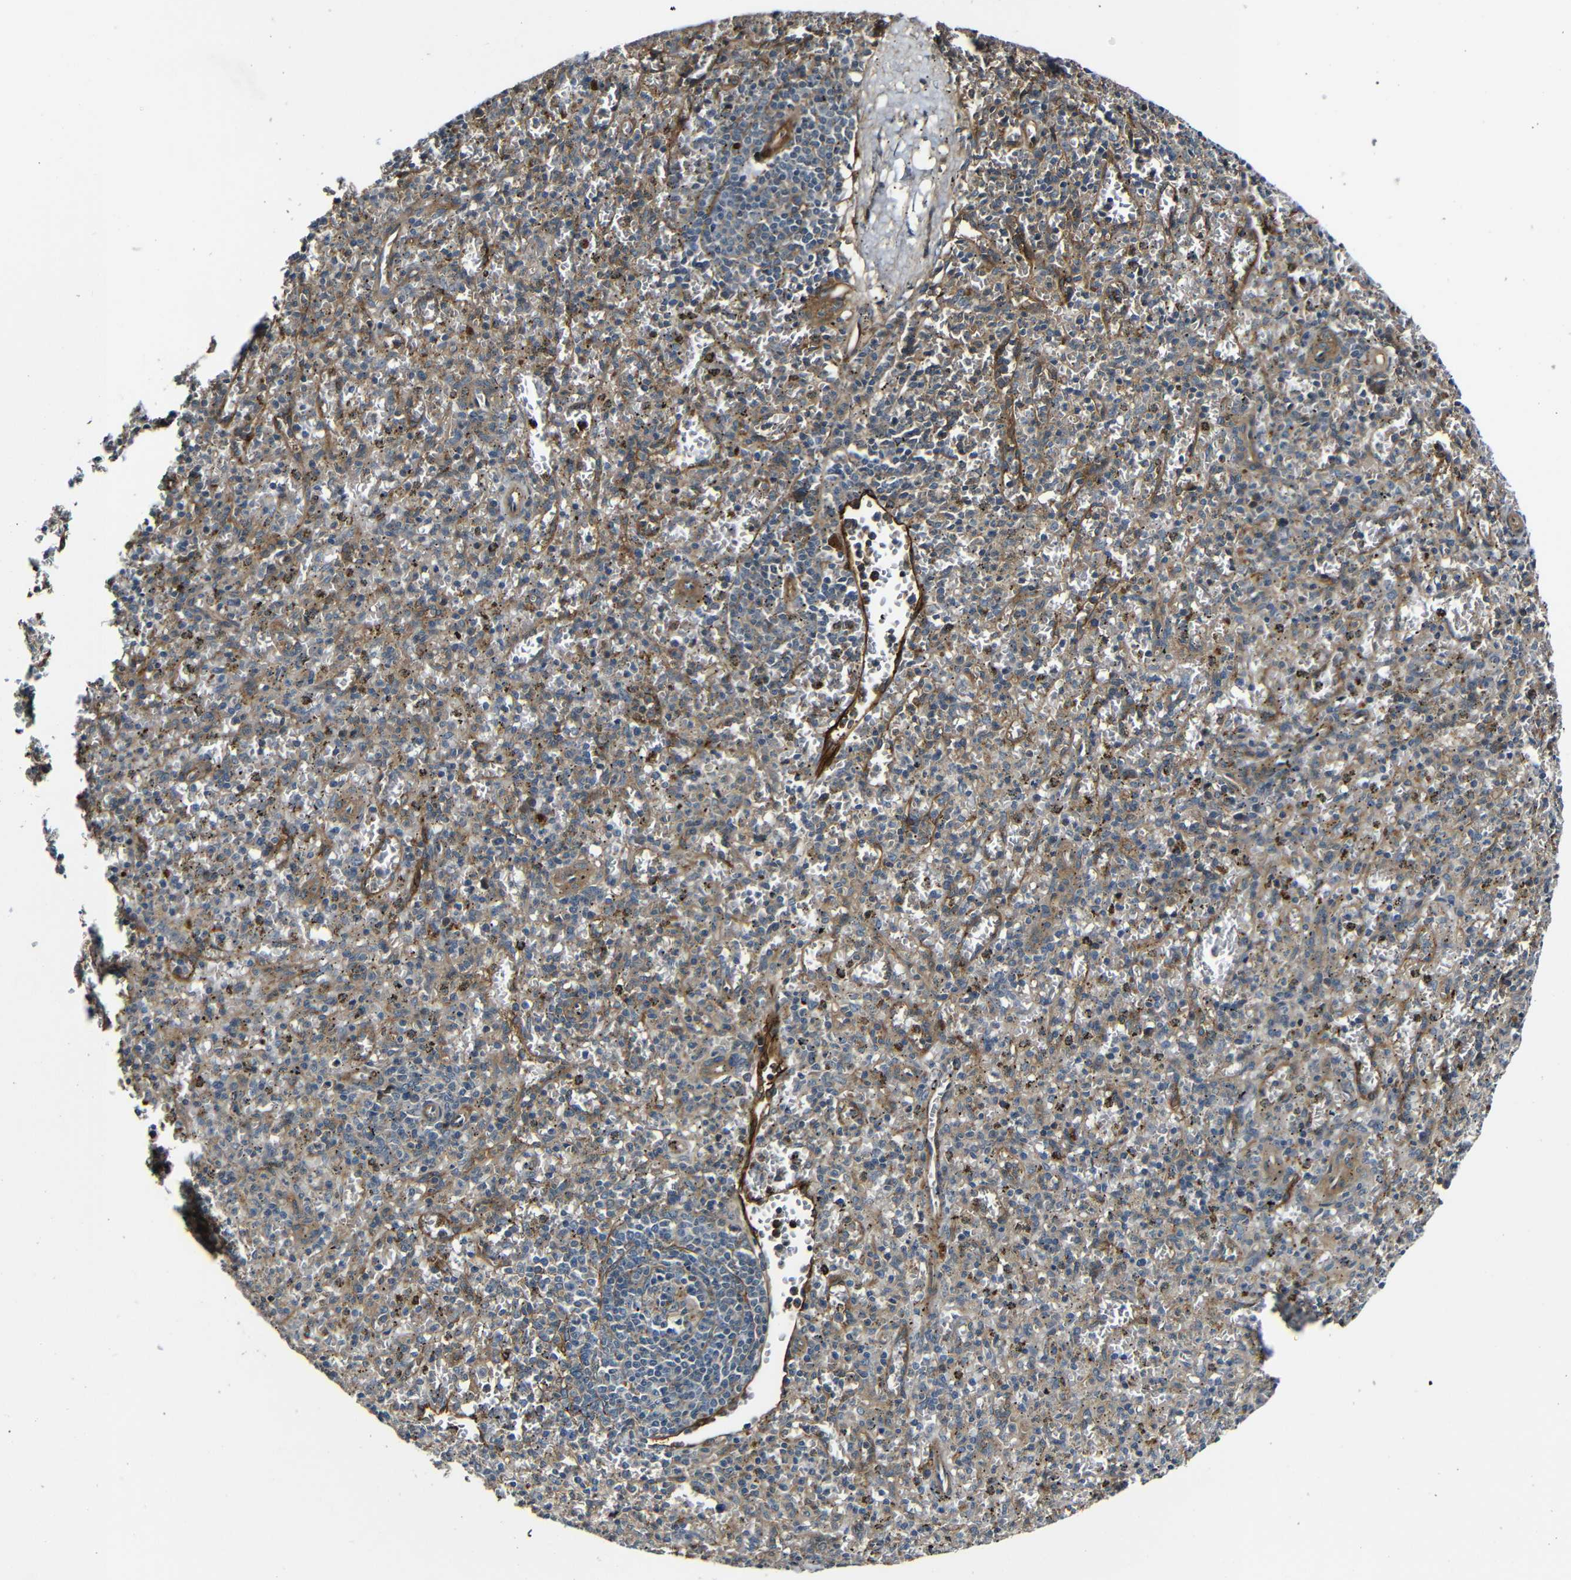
{"staining": {"intensity": "weak", "quantity": ">75%", "location": "cytoplasmic/membranous"}, "tissue": "spleen", "cell_type": "Cells in red pulp", "image_type": "normal", "snomed": [{"axis": "morphology", "description": "Normal tissue, NOS"}, {"axis": "topography", "description": "Spleen"}], "caption": "Normal spleen was stained to show a protein in brown. There is low levels of weak cytoplasmic/membranous staining in about >75% of cells in red pulp.", "gene": "RELL1", "patient": {"sex": "male", "age": 72}}